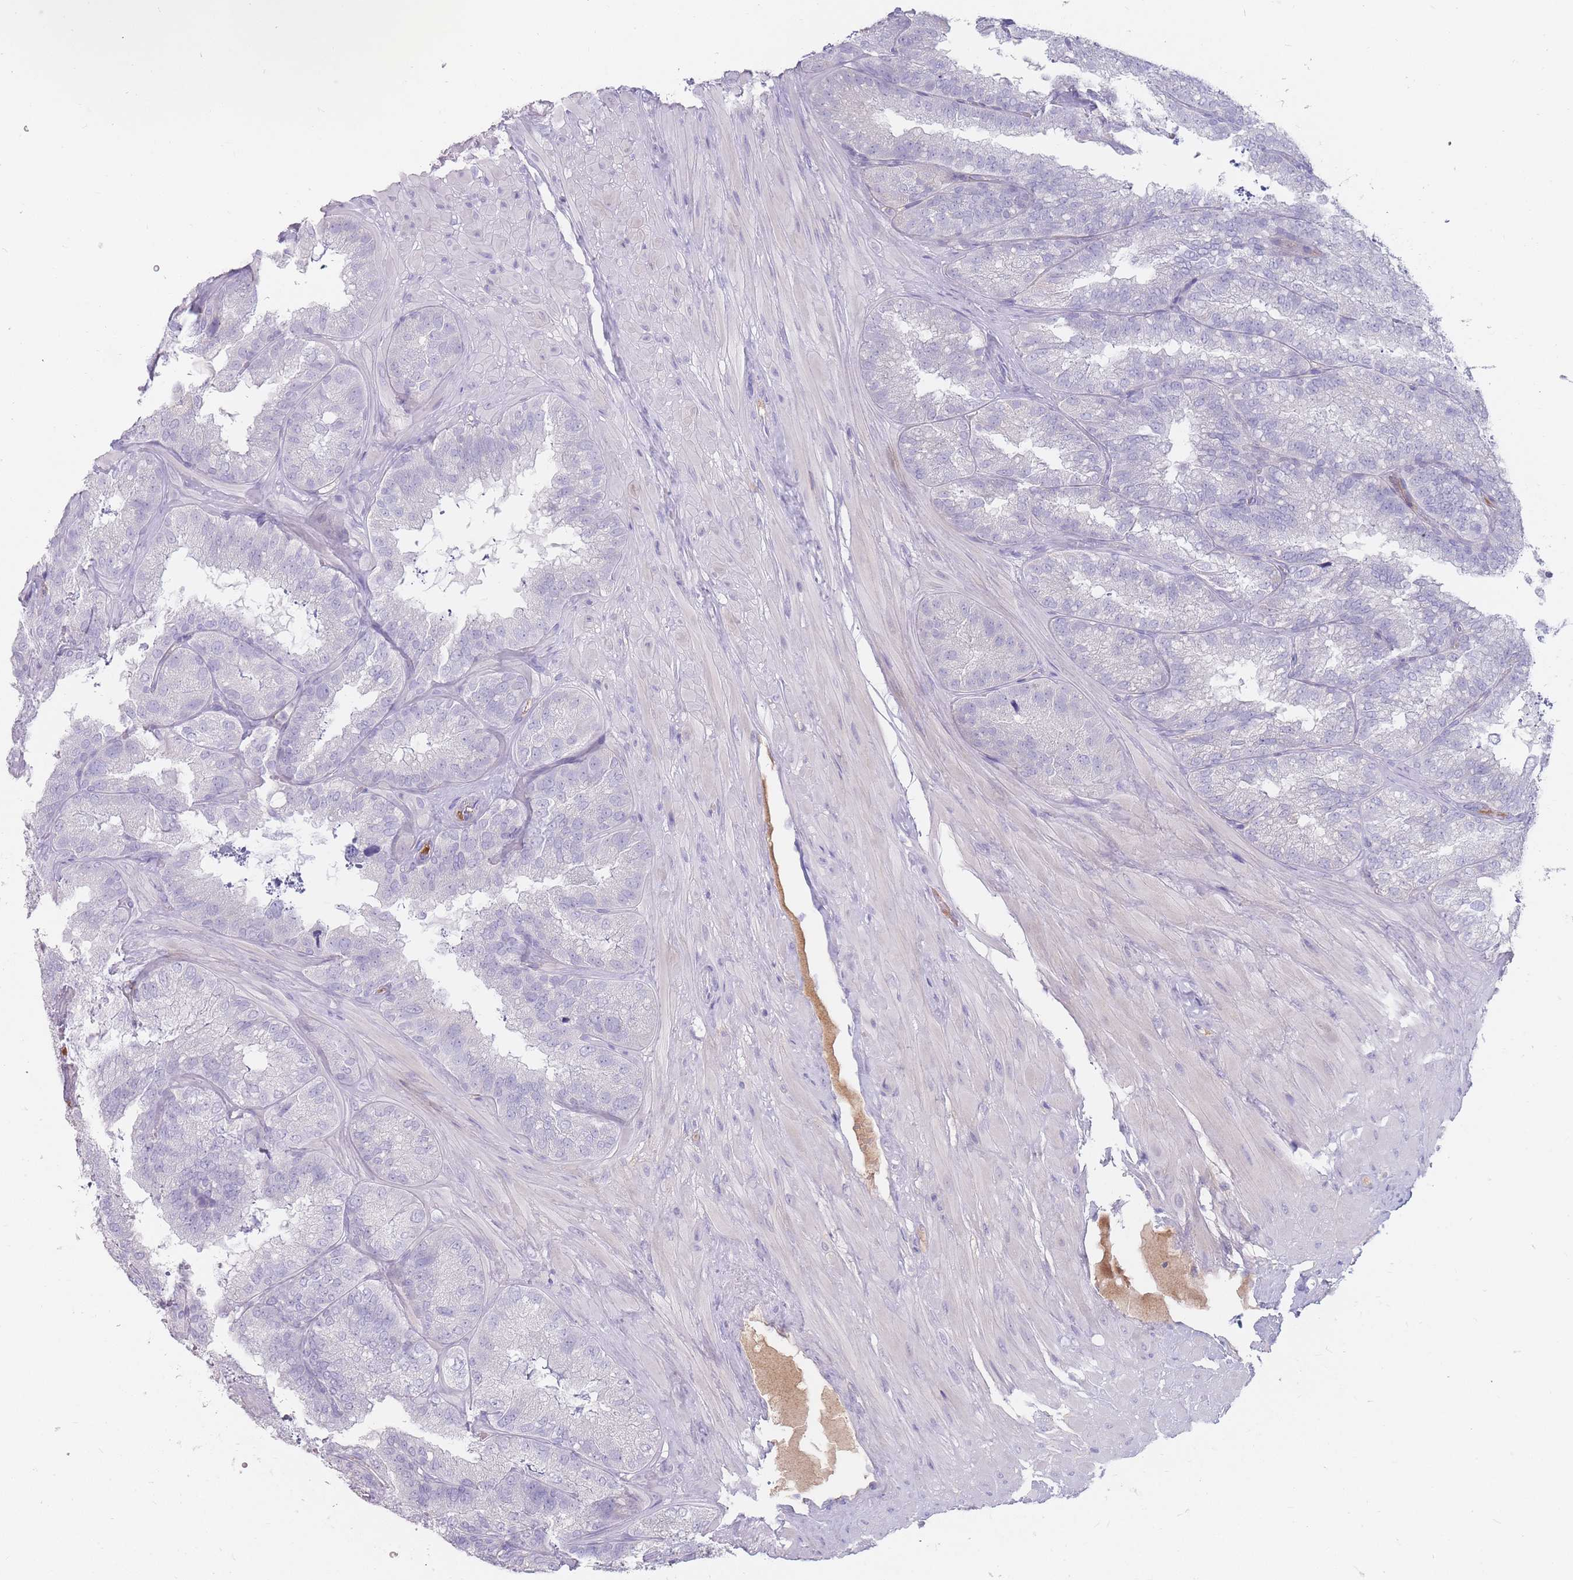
{"staining": {"intensity": "negative", "quantity": "none", "location": "none"}, "tissue": "seminal vesicle", "cell_type": "Glandular cells", "image_type": "normal", "snomed": [{"axis": "morphology", "description": "Normal tissue, NOS"}, {"axis": "topography", "description": "Seminal veicle"}], "caption": "Immunohistochemical staining of normal seminal vesicle displays no significant positivity in glandular cells.", "gene": "PRG4", "patient": {"sex": "male", "age": 58}}